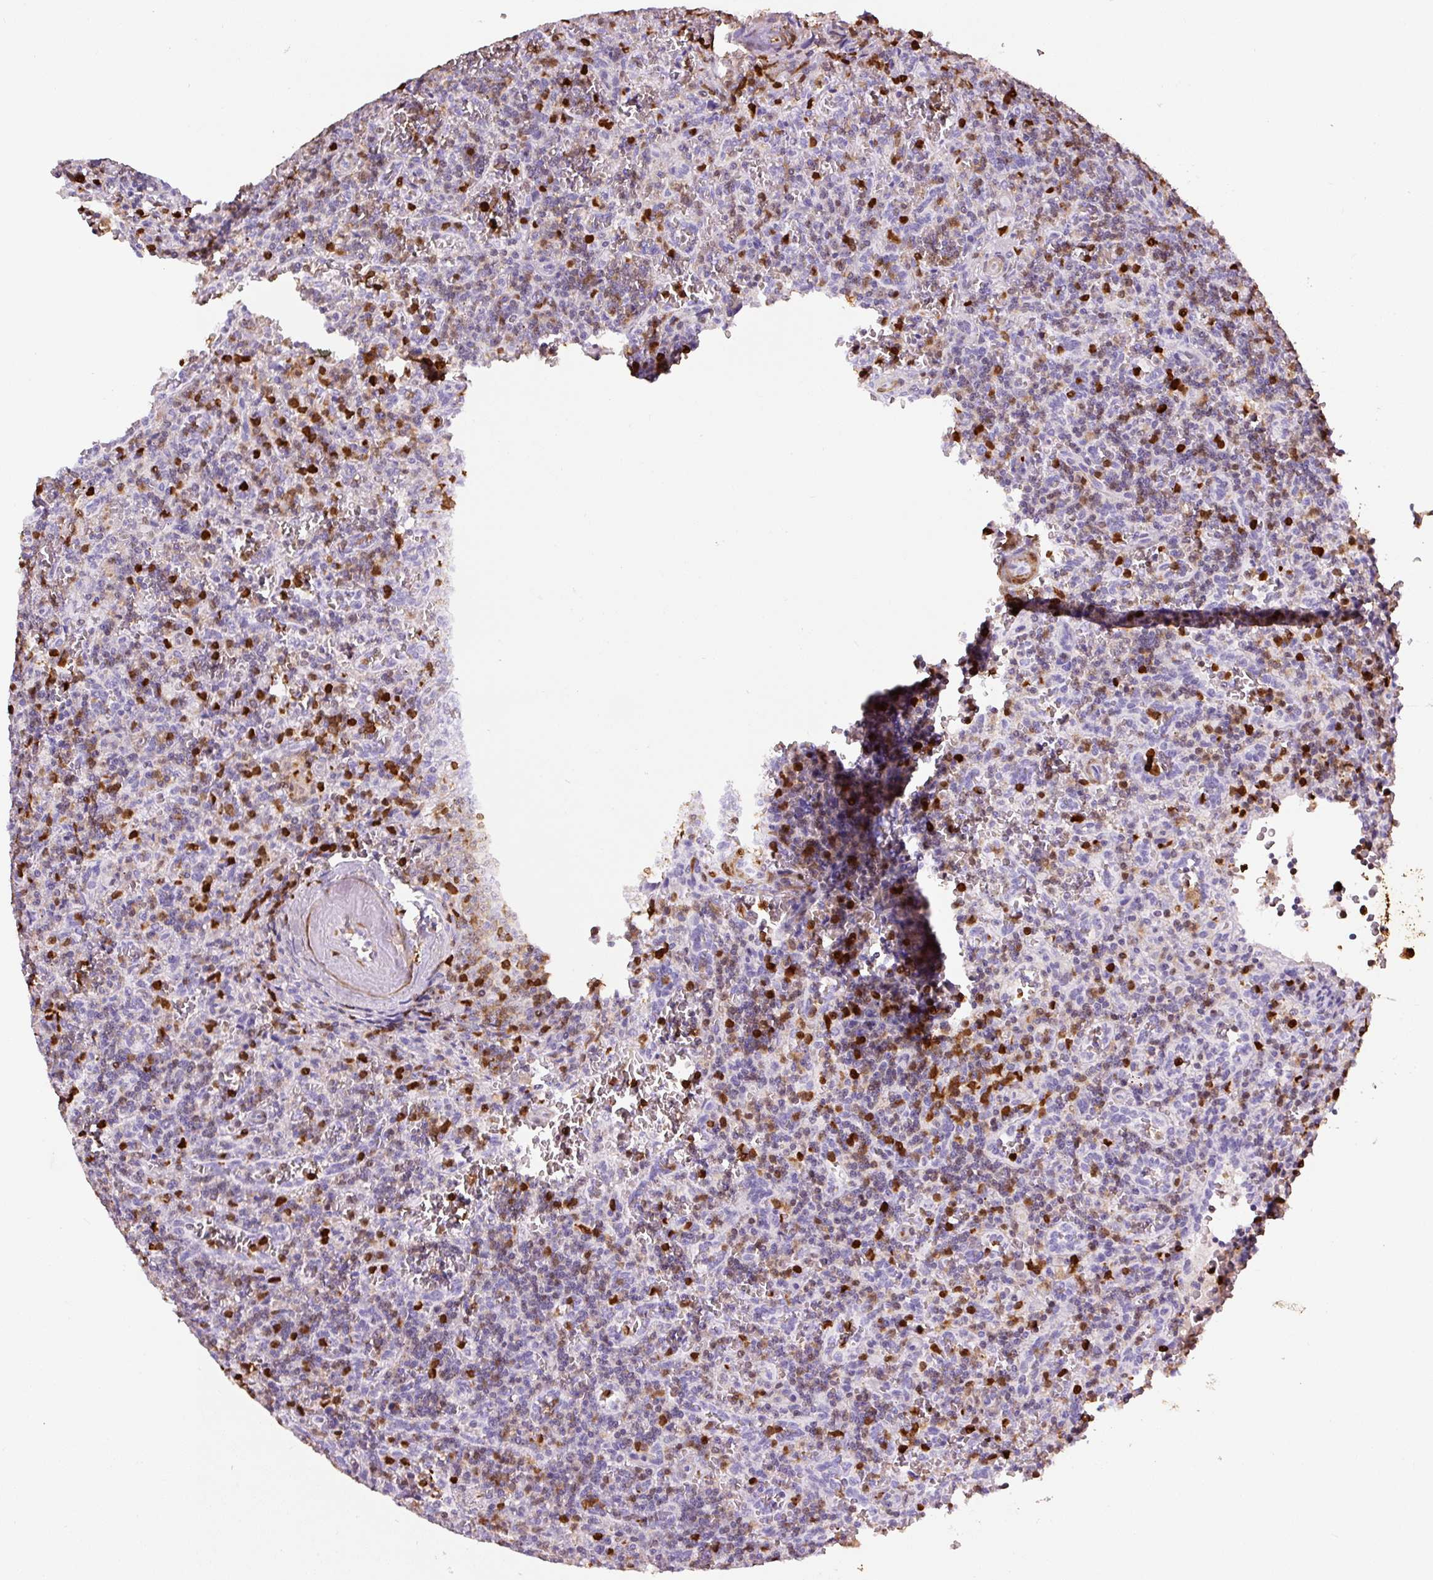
{"staining": {"intensity": "moderate", "quantity": "<25%", "location": "cytoplasmic/membranous,nuclear"}, "tissue": "lymphoma", "cell_type": "Tumor cells", "image_type": "cancer", "snomed": [{"axis": "morphology", "description": "Malignant lymphoma, non-Hodgkin's type, Low grade"}, {"axis": "topography", "description": "Spleen"}], "caption": "An image of human lymphoma stained for a protein reveals moderate cytoplasmic/membranous and nuclear brown staining in tumor cells.", "gene": "S100A4", "patient": {"sex": "male", "age": 73}}